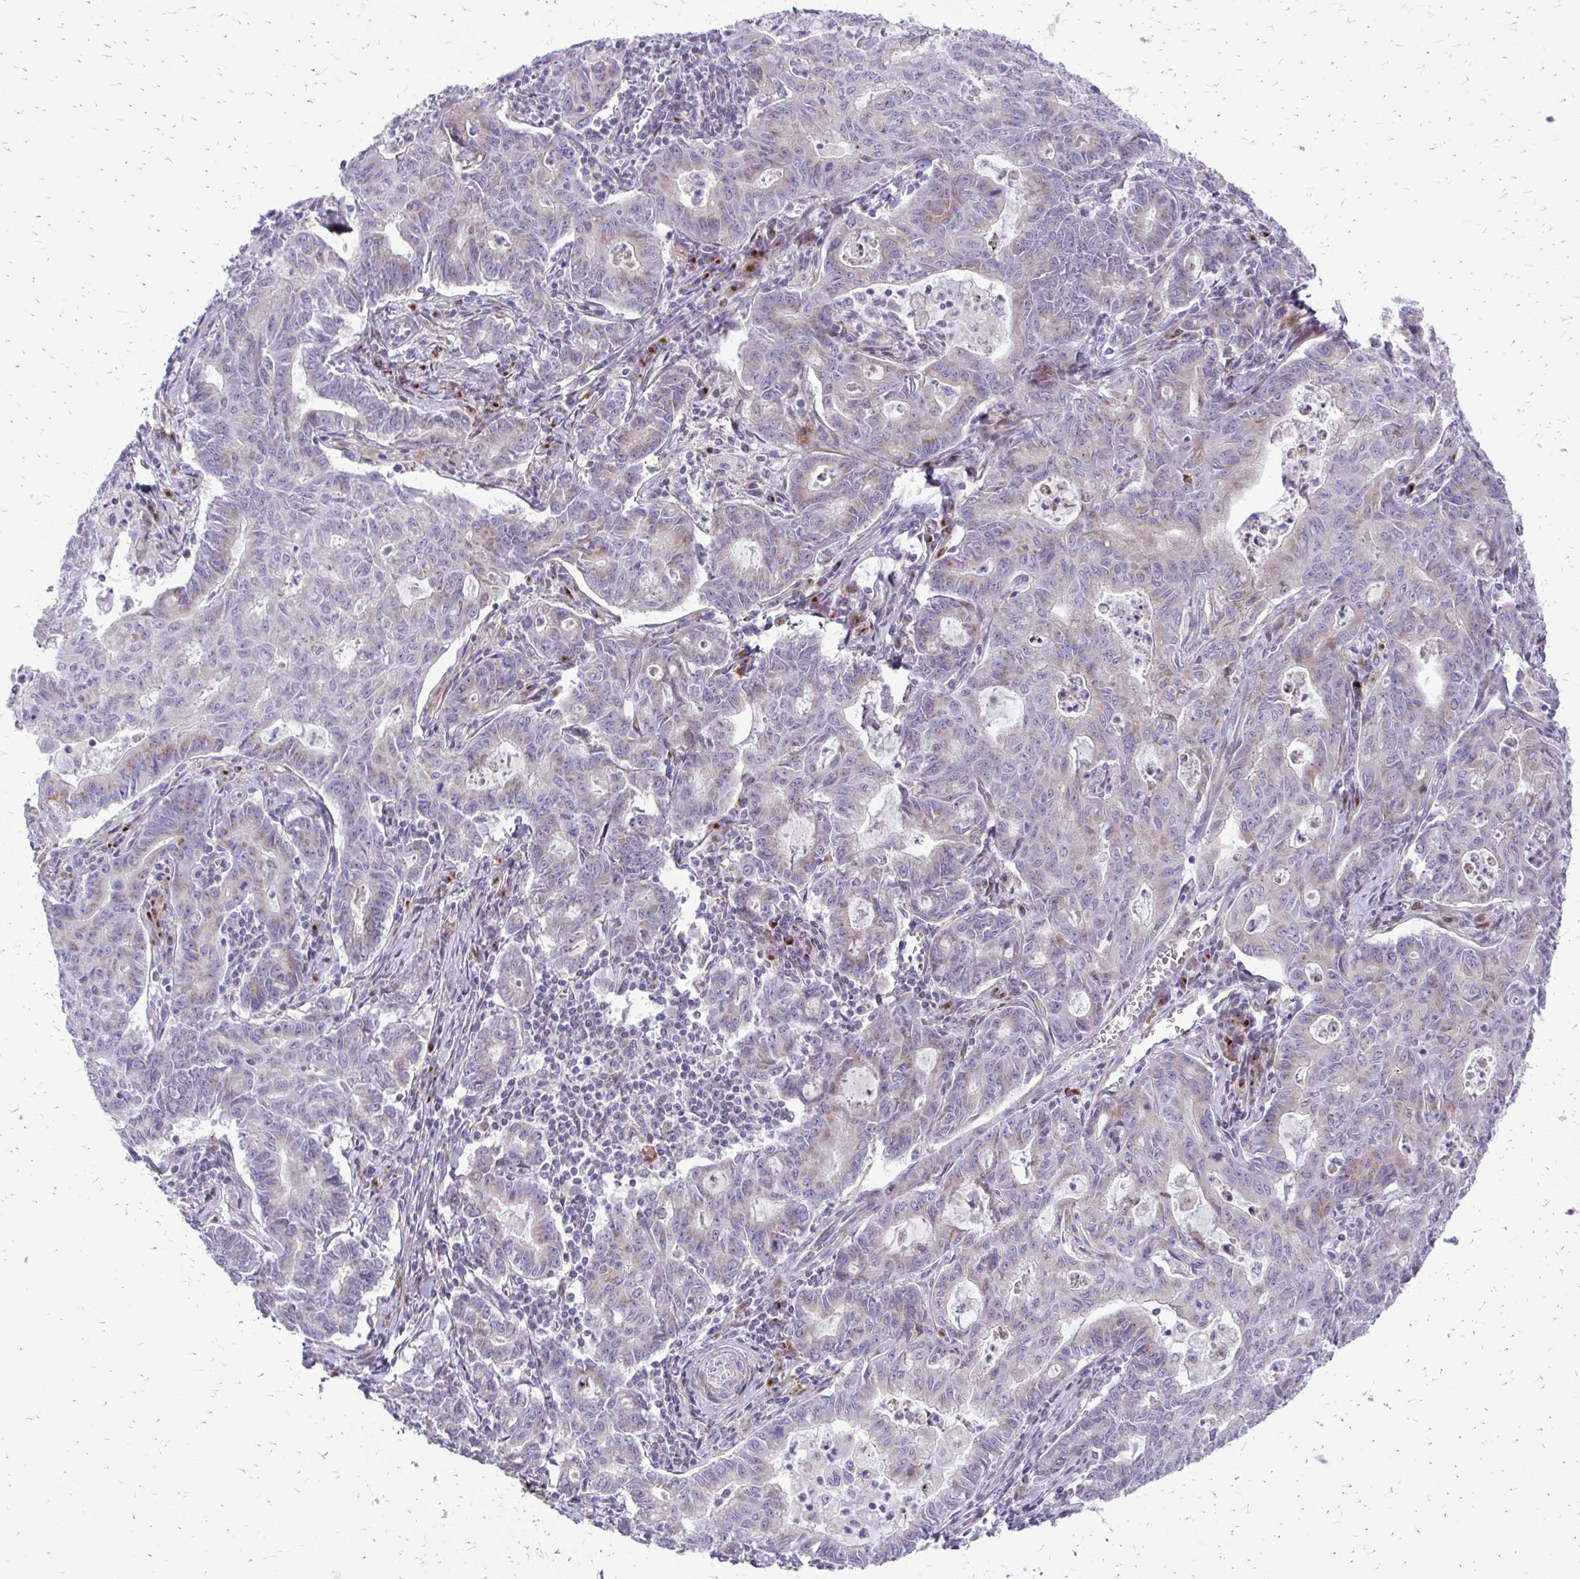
{"staining": {"intensity": "negative", "quantity": "none", "location": "none"}, "tissue": "stomach cancer", "cell_type": "Tumor cells", "image_type": "cancer", "snomed": [{"axis": "morphology", "description": "Adenocarcinoma, NOS"}, {"axis": "topography", "description": "Stomach, upper"}], "caption": "Adenocarcinoma (stomach) was stained to show a protein in brown. There is no significant expression in tumor cells.", "gene": "FUNDC2", "patient": {"sex": "female", "age": 79}}